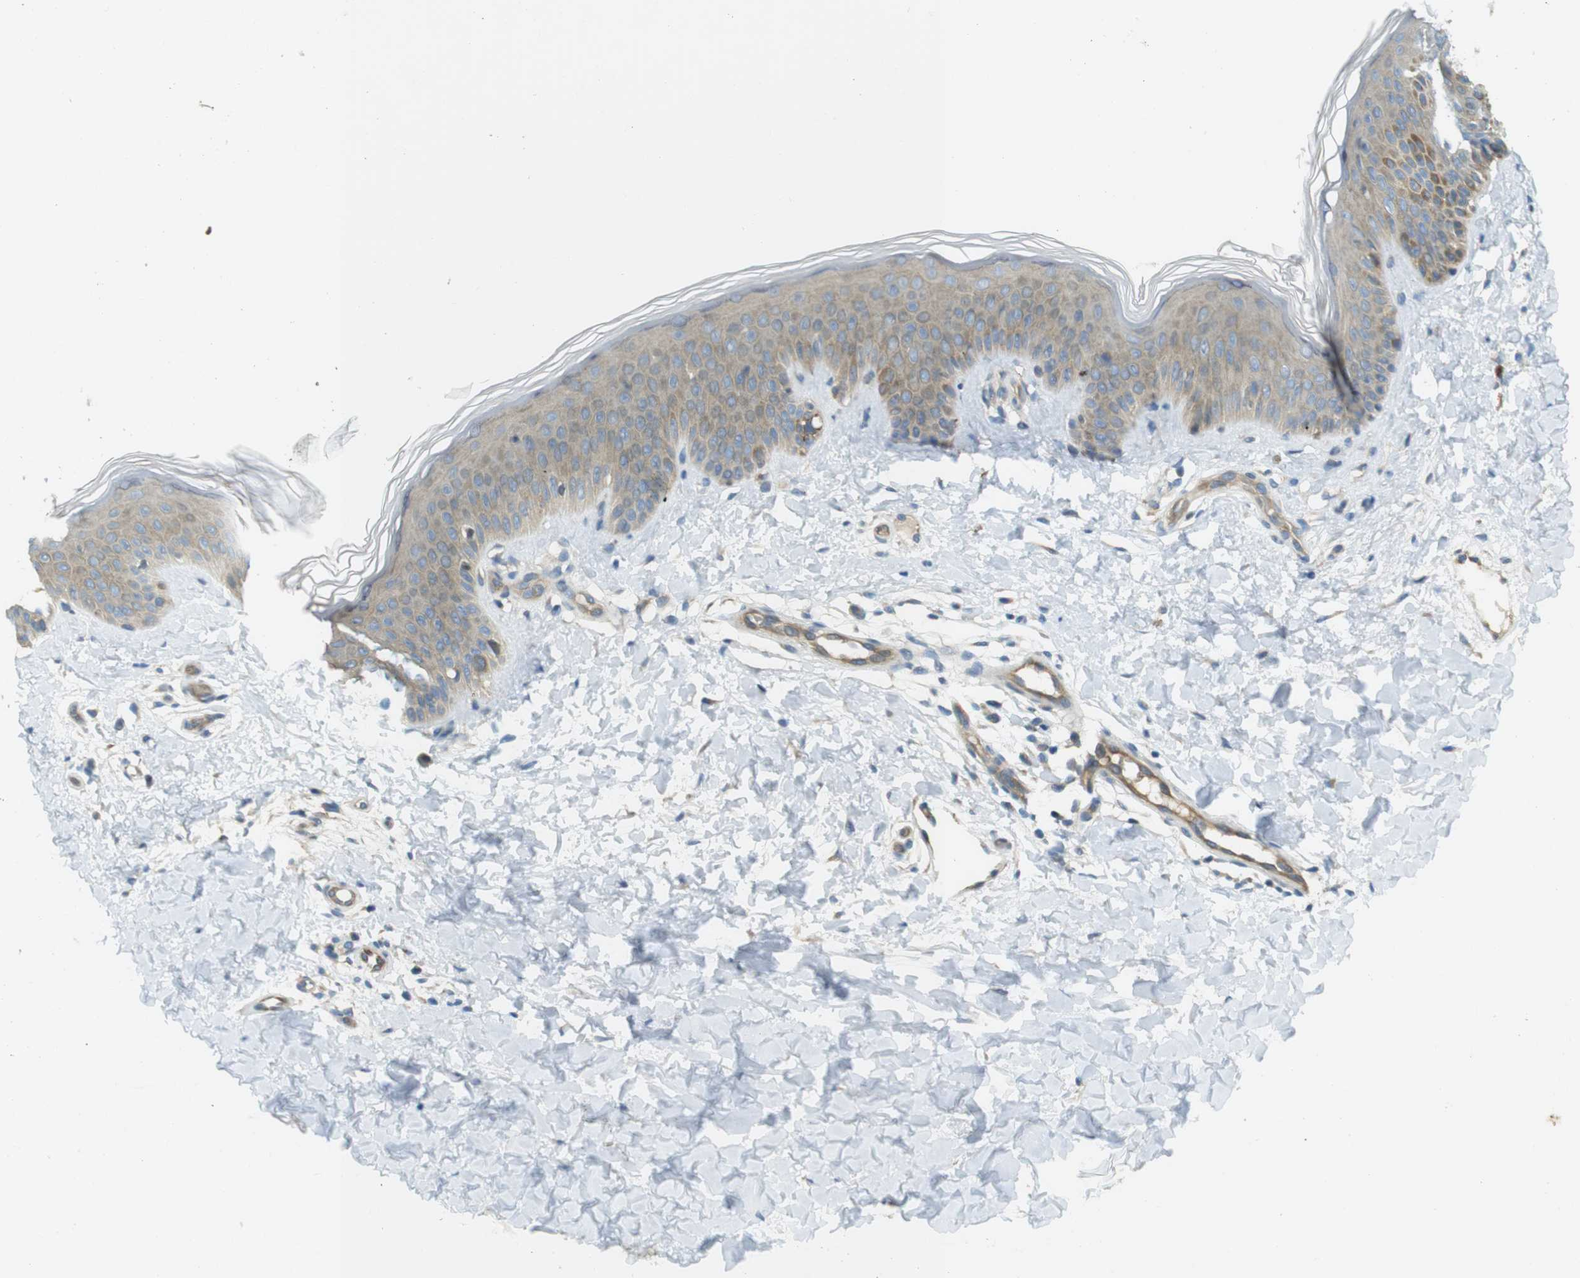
{"staining": {"intensity": "negative", "quantity": "none", "location": "none"}, "tissue": "skin", "cell_type": "Fibroblasts", "image_type": "normal", "snomed": [{"axis": "morphology", "description": "Normal tissue, NOS"}, {"axis": "topography", "description": "Skin"}], "caption": "Skin stained for a protein using immunohistochemistry (IHC) shows no expression fibroblasts.", "gene": "ABHD15", "patient": {"sex": "male", "age": 16}}